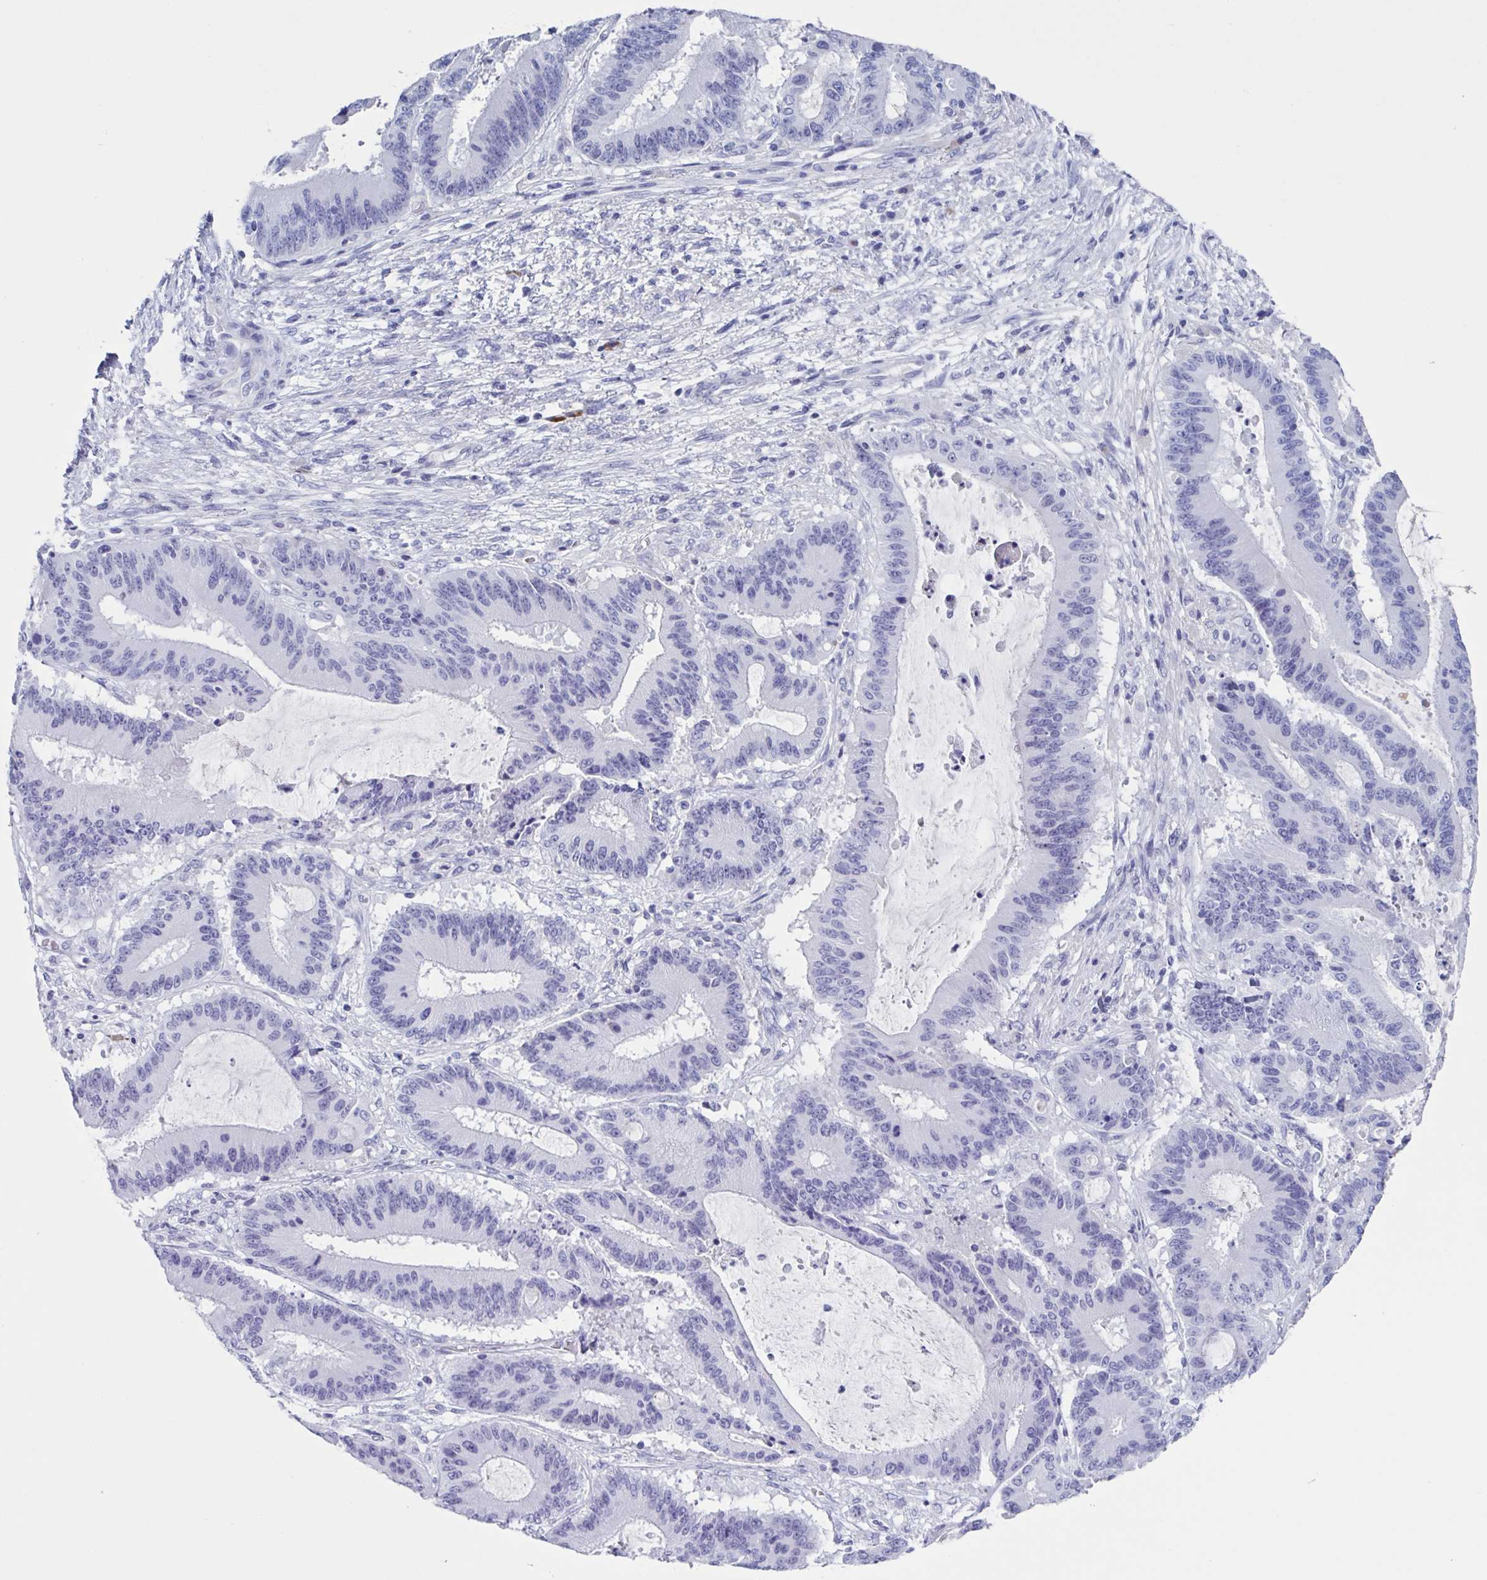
{"staining": {"intensity": "negative", "quantity": "none", "location": "none"}, "tissue": "liver cancer", "cell_type": "Tumor cells", "image_type": "cancer", "snomed": [{"axis": "morphology", "description": "Normal tissue, NOS"}, {"axis": "morphology", "description": "Cholangiocarcinoma"}, {"axis": "topography", "description": "Liver"}, {"axis": "topography", "description": "Peripheral nerve tissue"}], "caption": "IHC of liver cancer shows no positivity in tumor cells.", "gene": "USP35", "patient": {"sex": "female", "age": 73}}